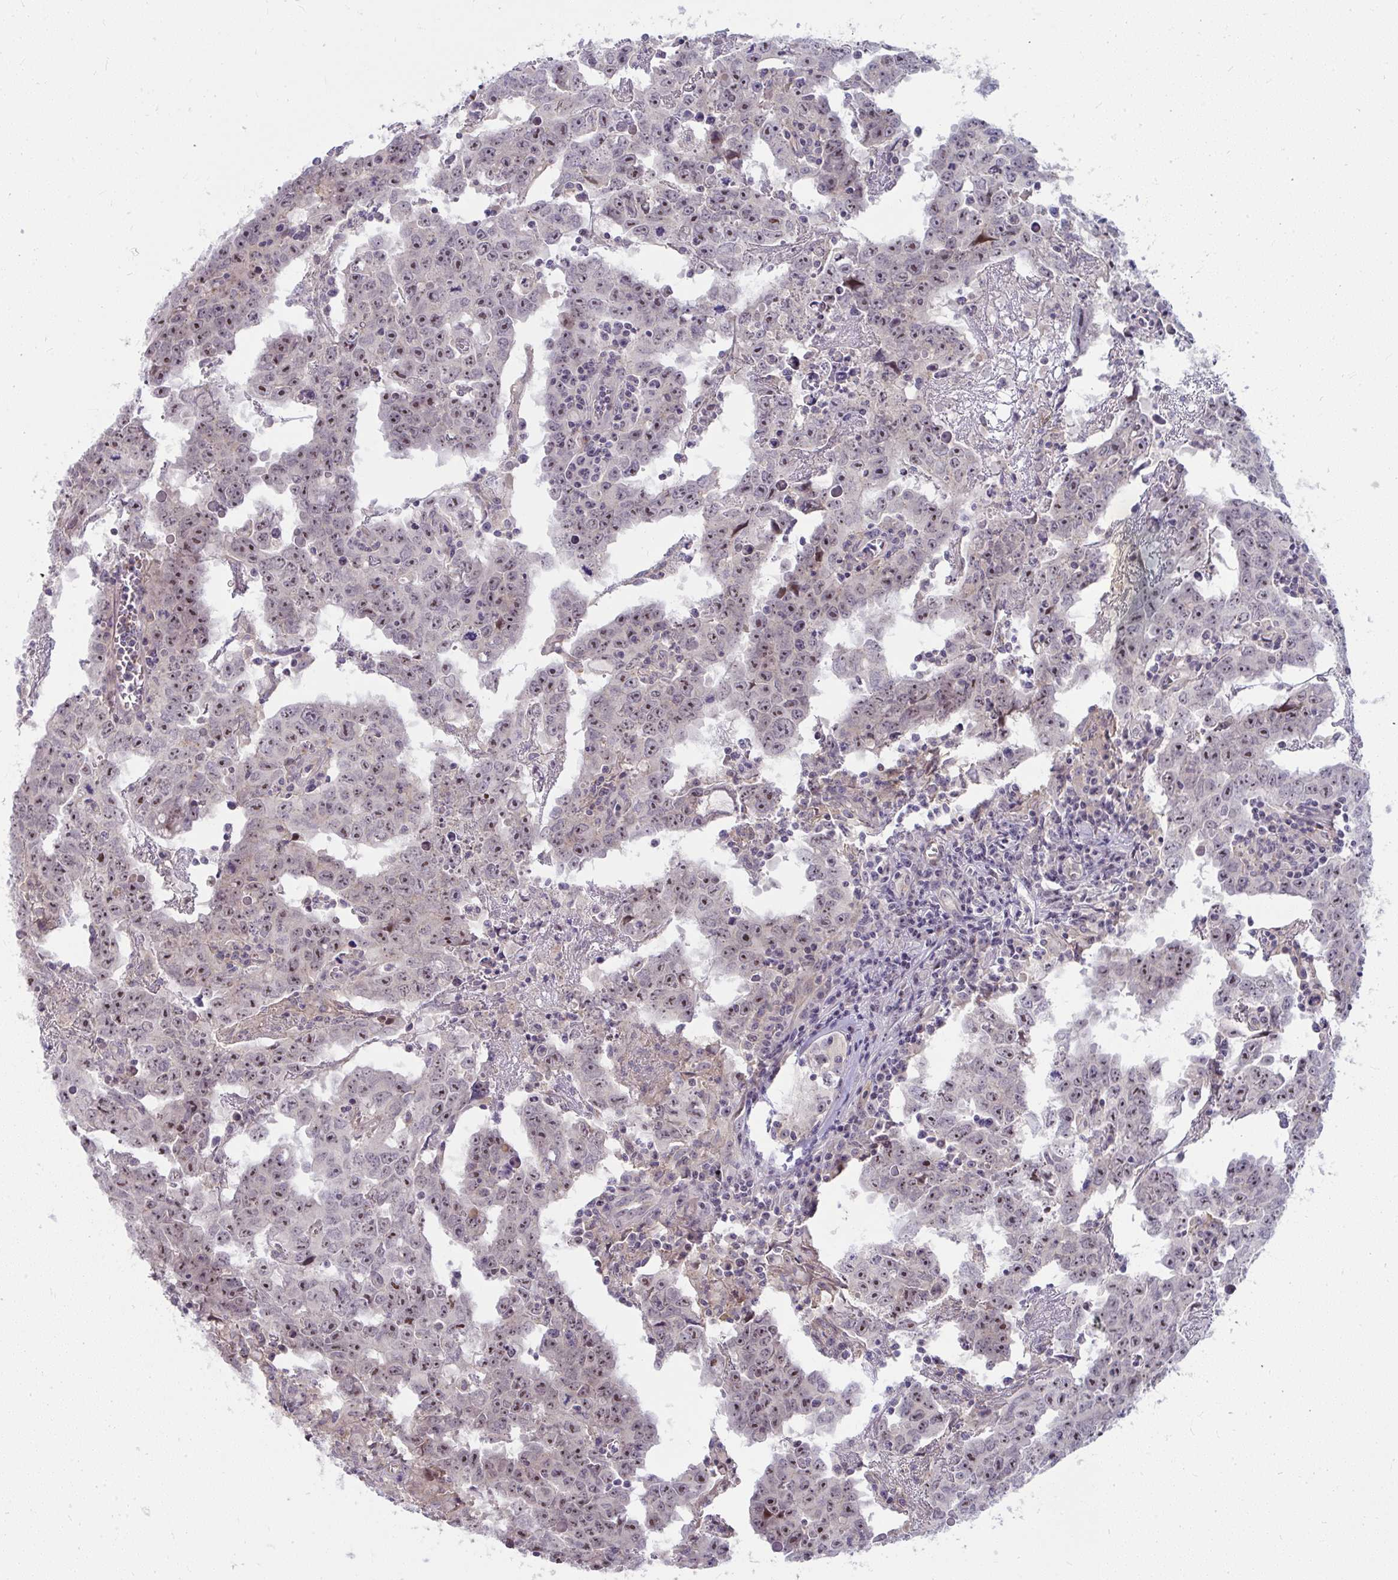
{"staining": {"intensity": "moderate", "quantity": ">75%", "location": "nuclear"}, "tissue": "testis cancer", "cell_type": "Tumor cells", "image_type": "cancer", "snomed": [{"axis": "morphology", "description": "Carcinoma, Embryonal, NOS"}, {"axis": "topography", "description": "Testis"}], "caption": "Protein analysis of testis cancer tissue exhibits moderate nuclear expression in about >75% of tumor cells.", "gene": "MUS81", "patient": {"sex": "male", "age": 22}}